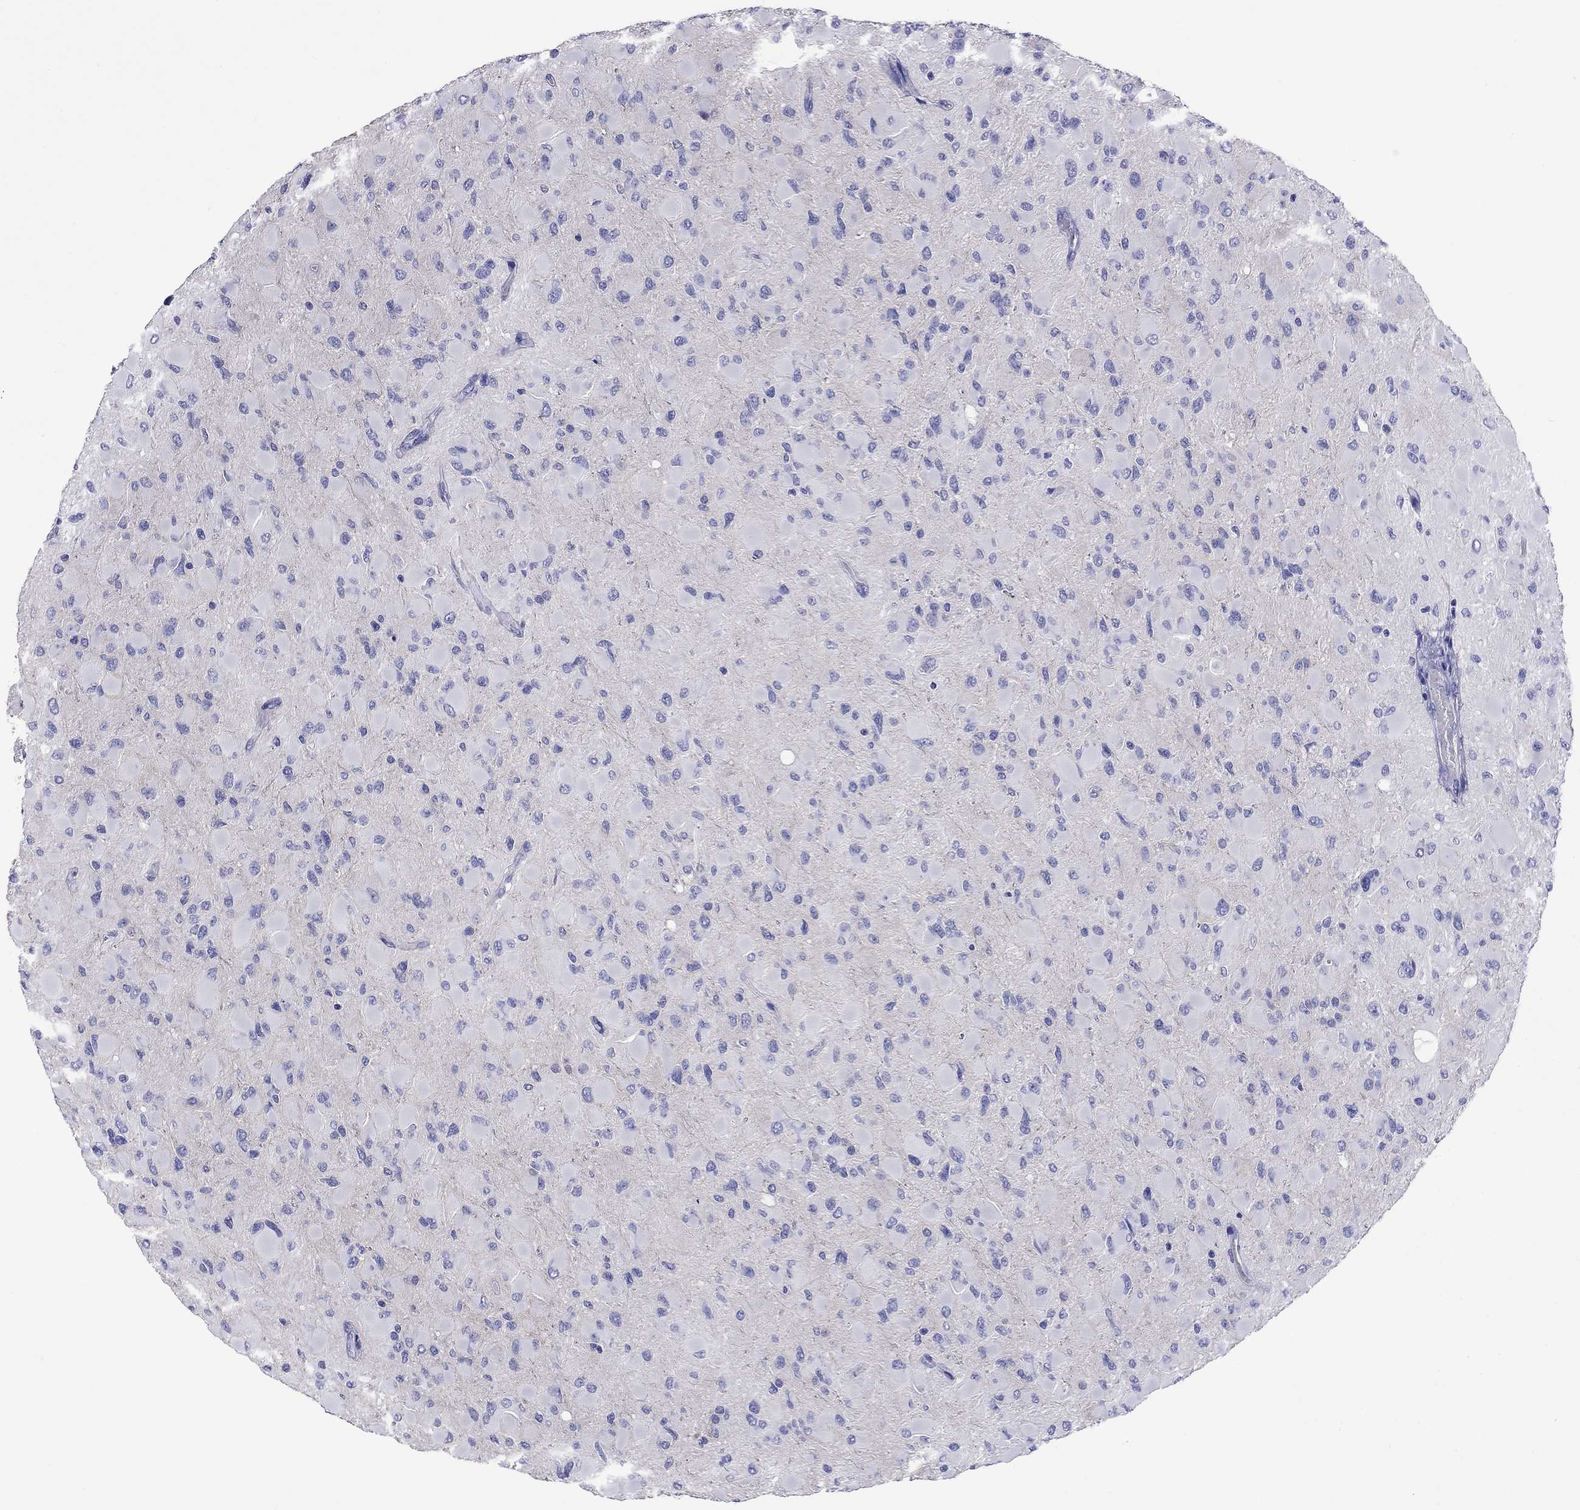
{"staining": {"intensity": "negative", "quantity": "none", "location": "none"}, "tissue": "glioma", "cell_type": "Tumor cells", "image_type": "cancer", "snomed": [{"axis": "morphology", "description": "Glioma, malignant, High grade"}, {"axis": "topography", "description": "Cerebral cortex"}], "caption": "Immunohistochemical staining of human malignant high-grade glioma displays no significant positivity in tumor cells. The staining was performed using DAB (3,3'-diaminobenzidine) to visualize the protein expression in brown, while the nuclei were stained in blue with hematoxylin (Magnification: 20x).", "gene": "KIAA2012", "patient": {"sex": "female", "age": 36}}